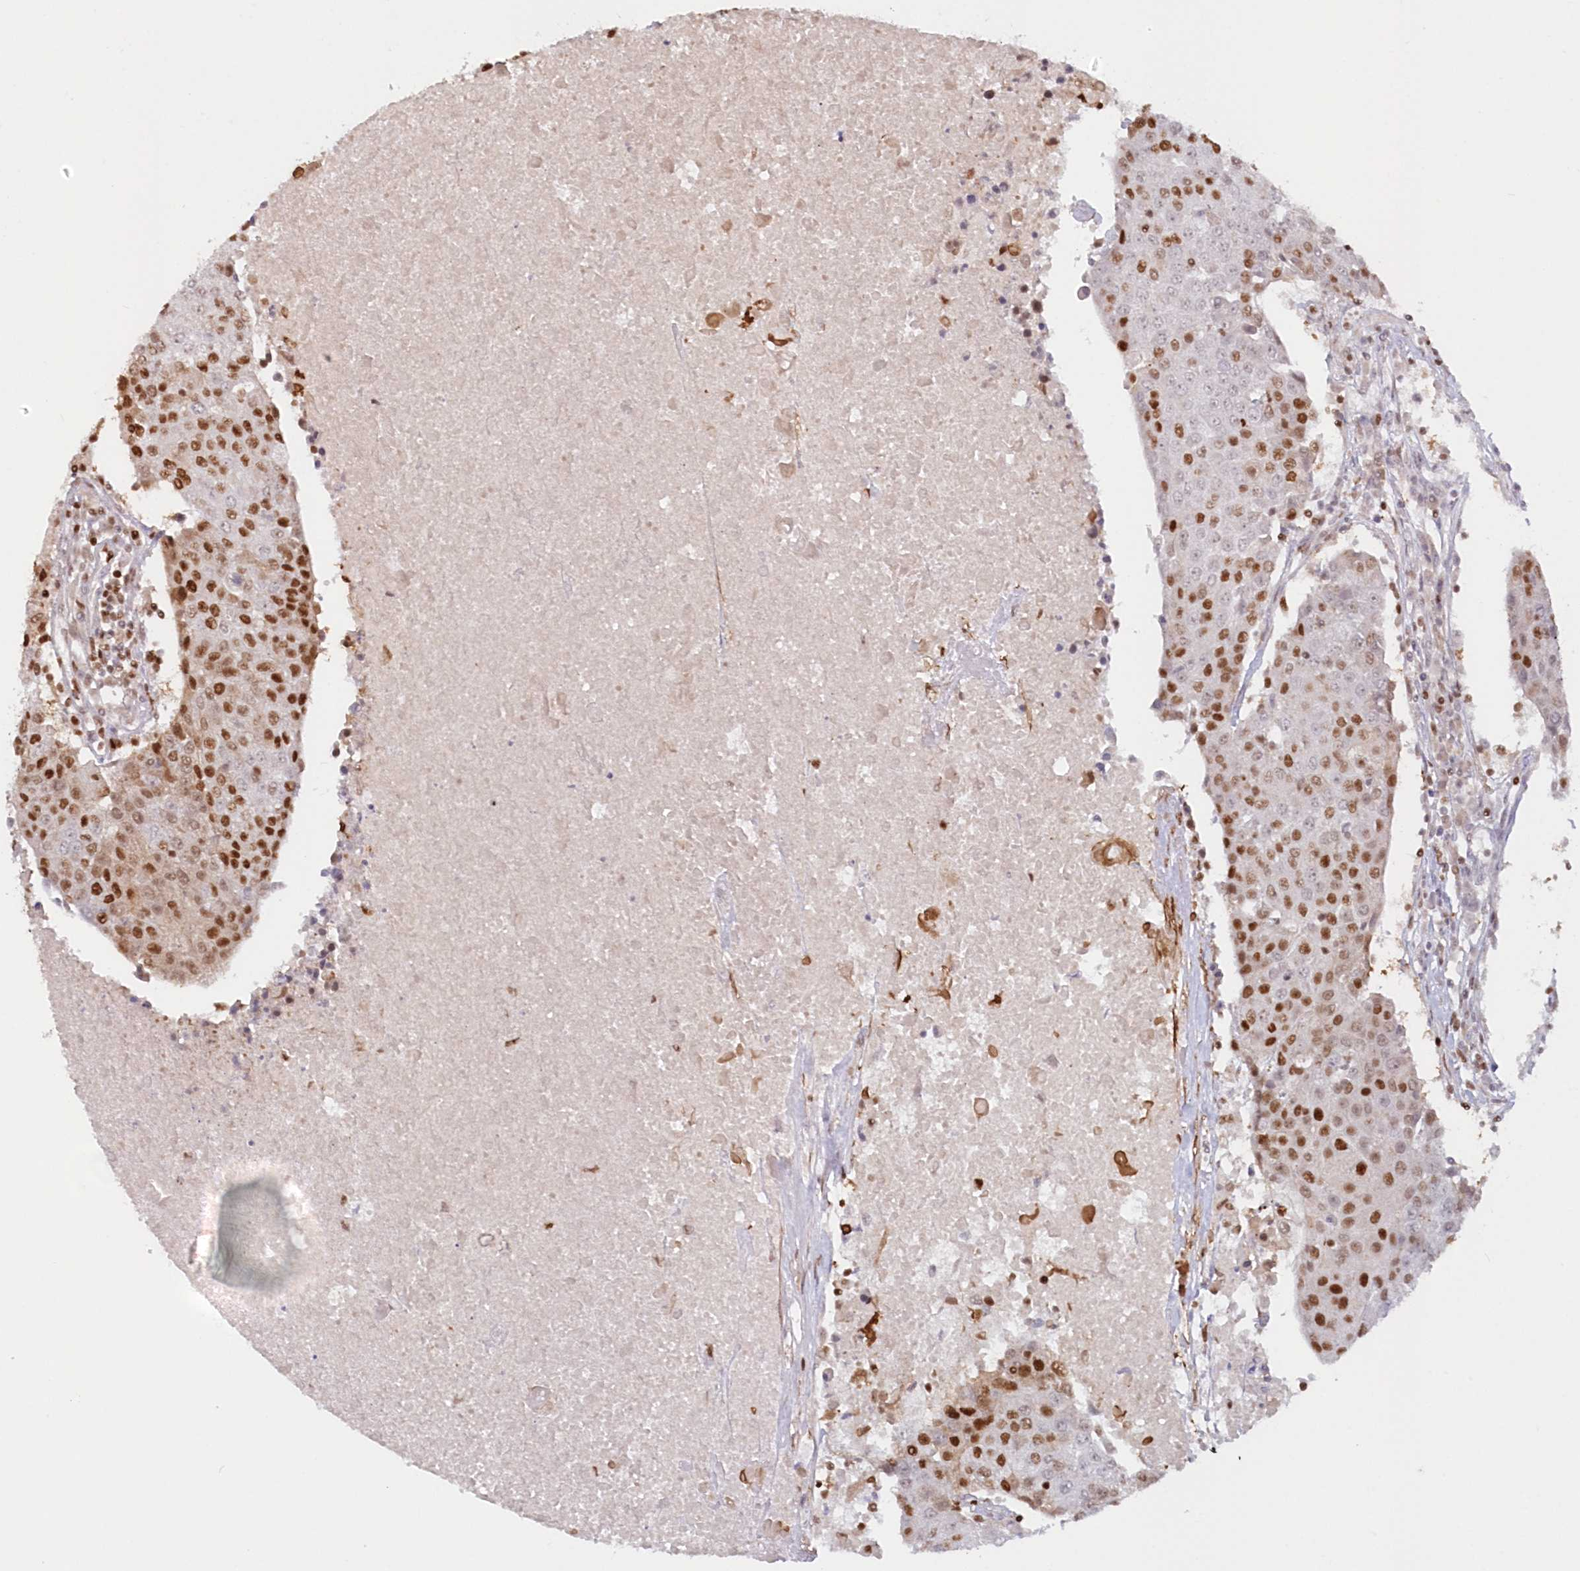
{"staining": {"intensity": "moderate", "quantity": "25%-75%", "location": "nuclear"}, "tissue": "urothelial cancer", "cell_type": "Tumor cells", "image_type": "cancer", "snomed": [{"axis": "morphology", "description": "Urothelial carcinoma, High grade"}, {"axis": "topography", "description": "Urinary bladder"}], "caption": "The histopathology image demonstrates staining of urothelial cancer, revealing moderate nuclear protein expression (brown color) within tumor cells.", "gene": "POLR2B", "patient": {"sex": "female", "age": 85}}